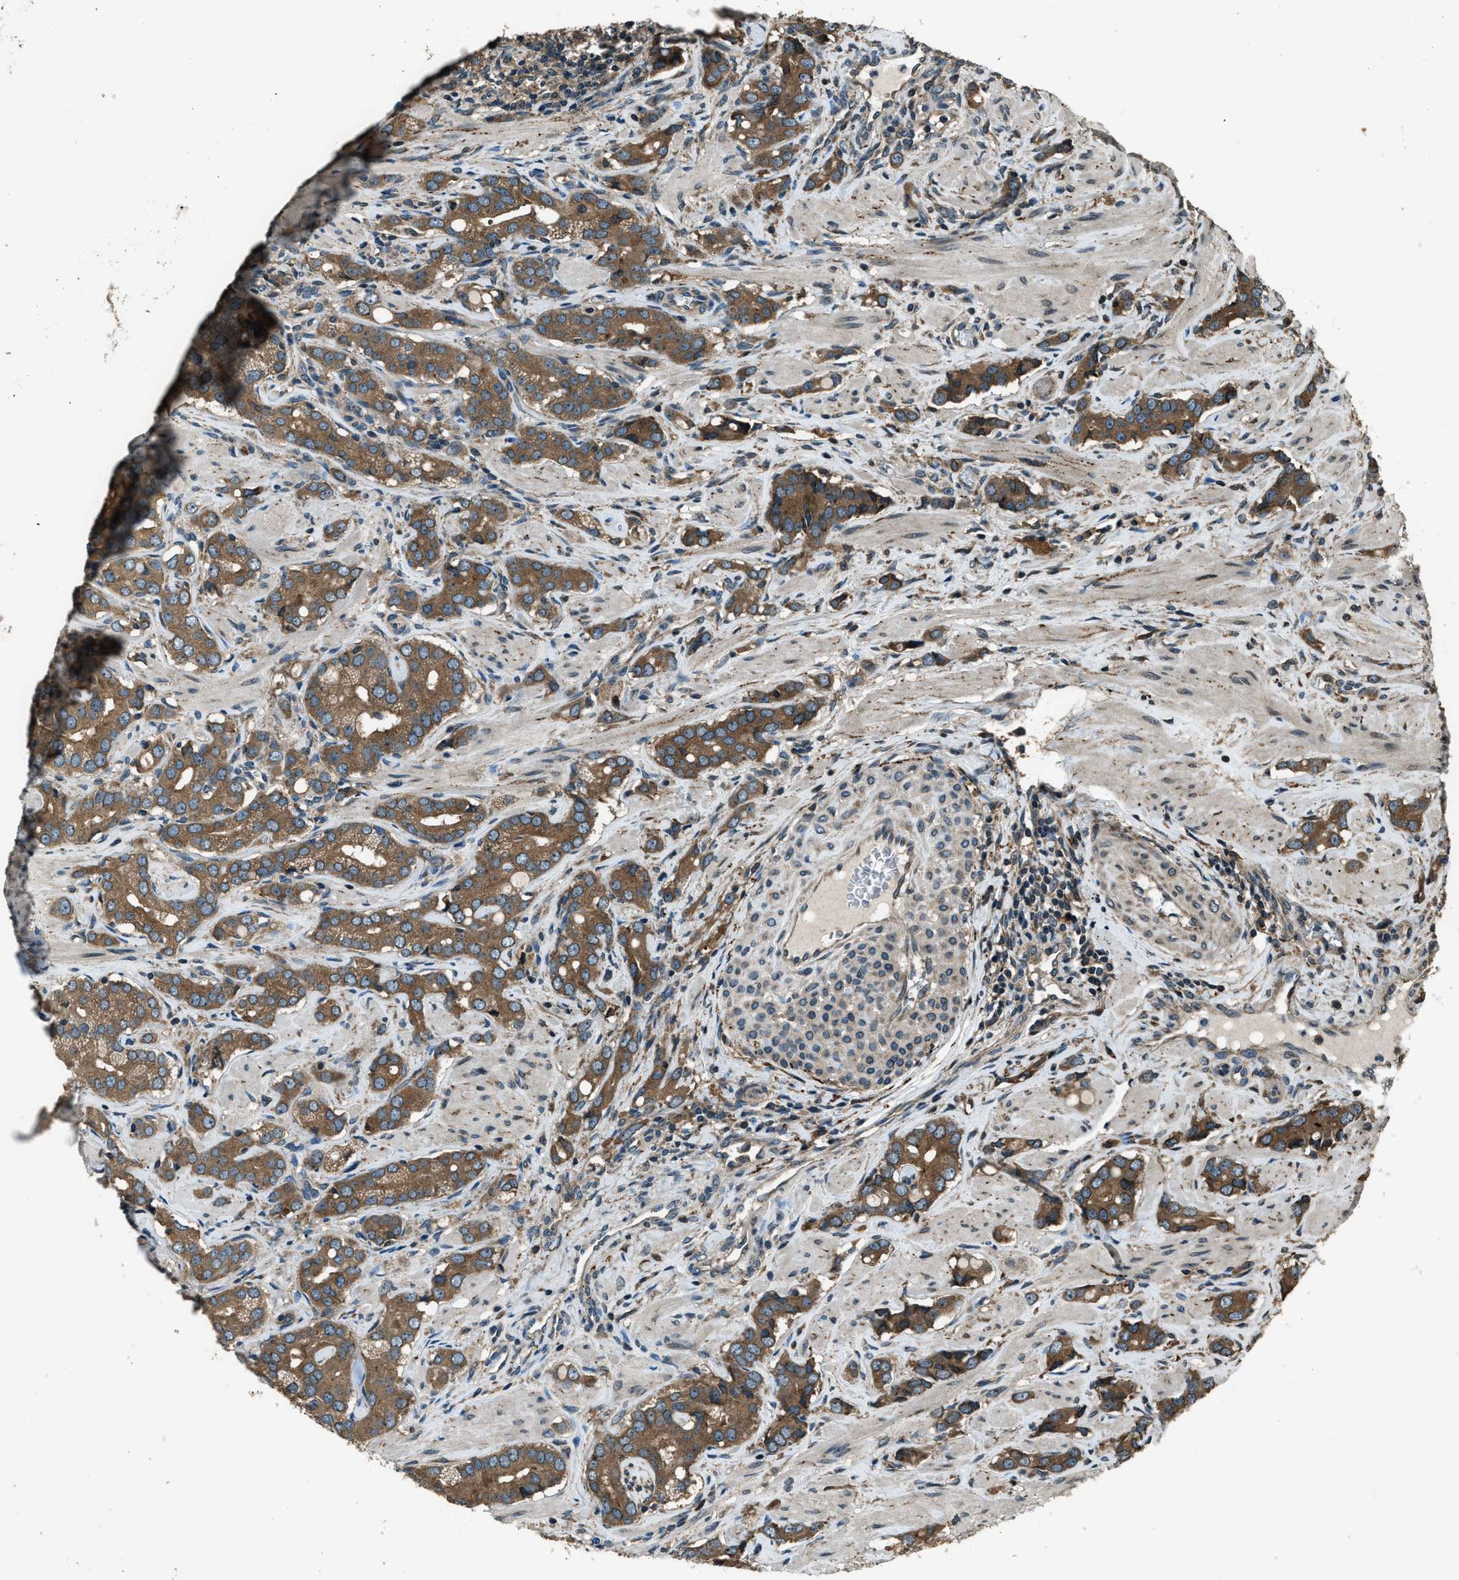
{"staining": {"intensity": "moderate", "quantity": ">75%", "location": "cytoplasmic/membranous"}, "tissue": "prostate cancer", "cell_type": "Tumor cells", "image_type": "cancer", "snomed": [{"axis": "morphology", "description": "Adenocarcinoma, High grade"}, {"axis": "topography", "description": "Prostate"}], "caption": "Immunohistochemical staining of human prostate high-grade adenocarcinoma exhibits moderate cytoplasmic/membranous protein expression in approximately >75% of tumor cells.", "gene": "TRIM4", "patient": {"sex": "male", "age": 52}}